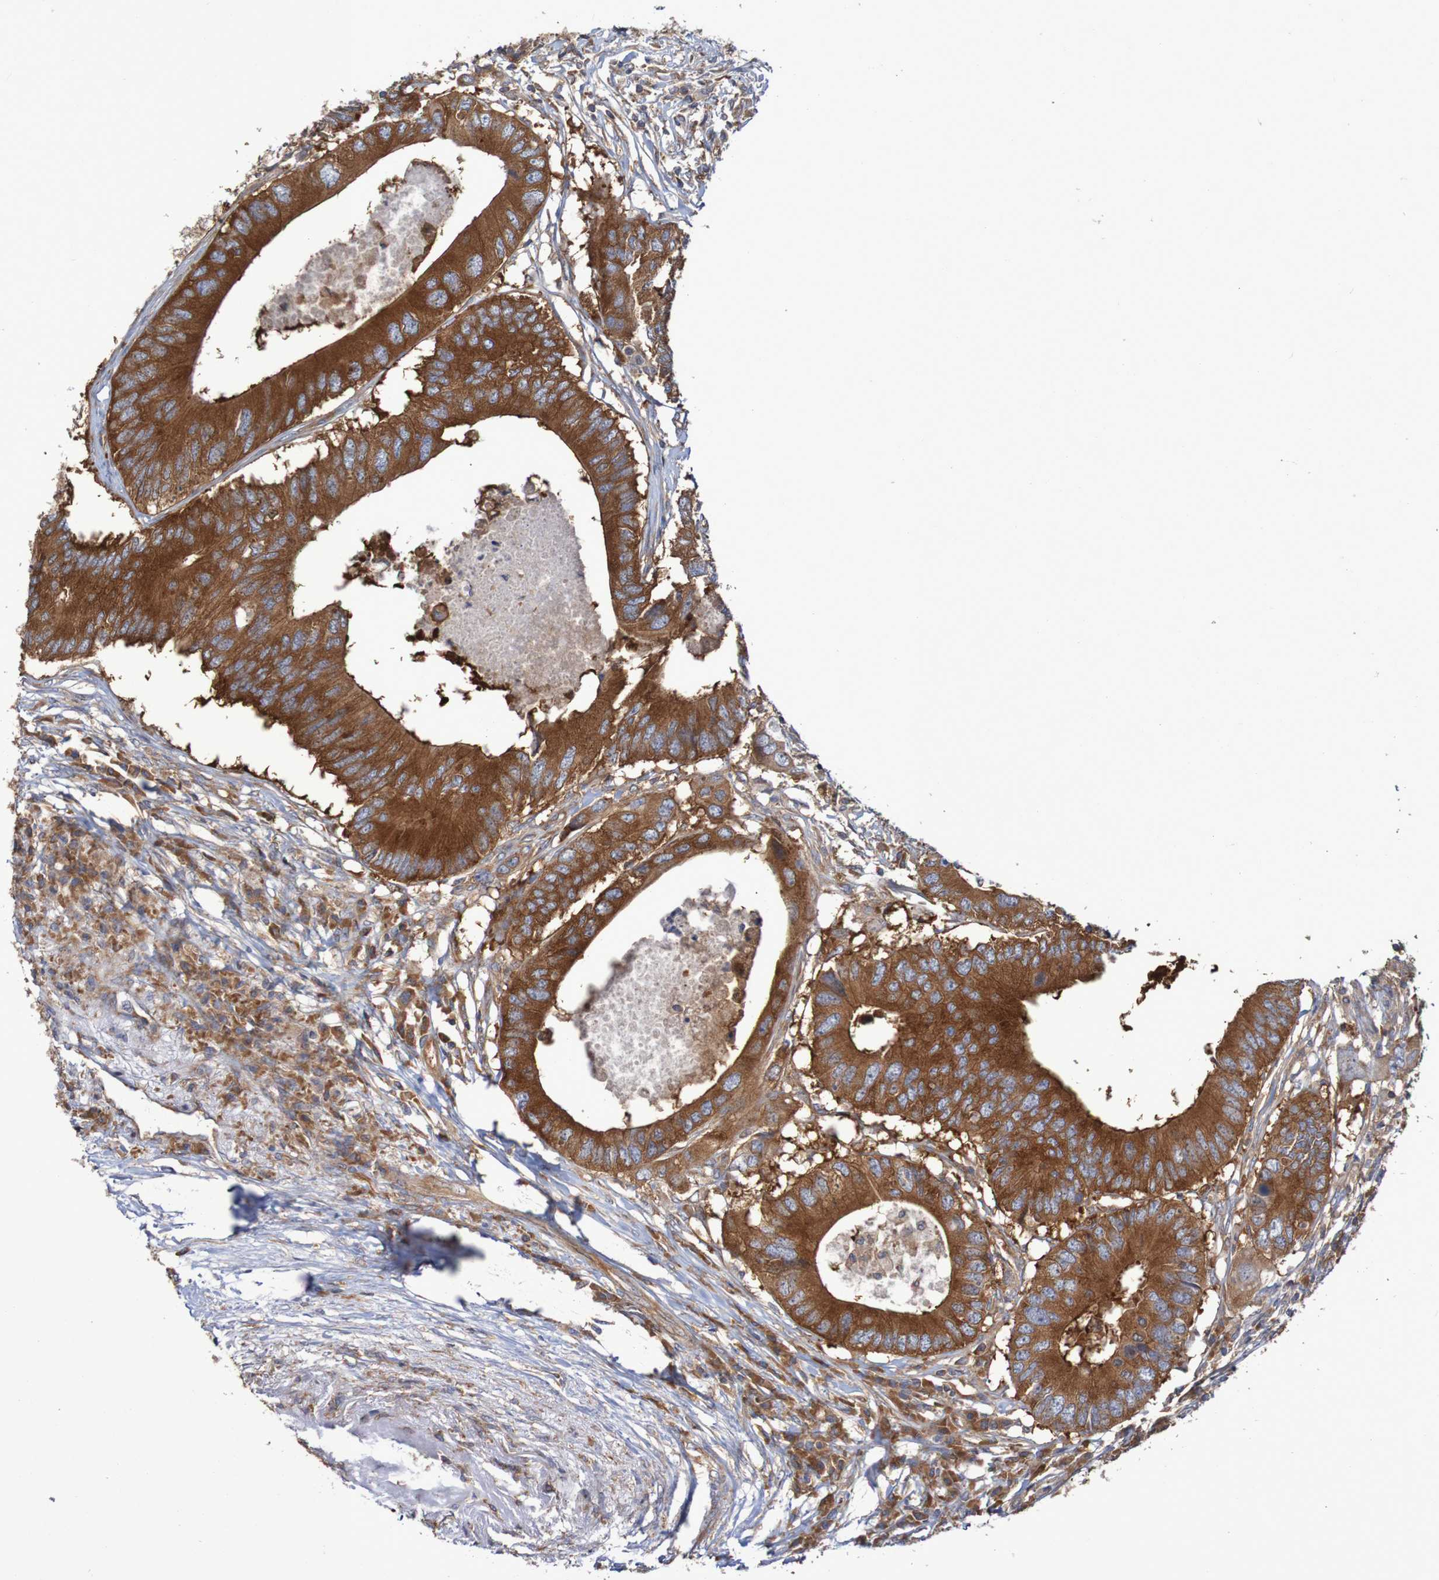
{"staining": {"intensity": "strong", "quantity": ">75%", "location": "cytoplasmic/membranous"}, "tissue": "colorectal cancer", "cell_type": "Tumor cells", "image_type": "cancer", "snomed": [{"axis": "morphology", "description": "Adenocarcinoma, NOS"}, {"axis": "topography", "description": "Colon"}], "caption": "Protein expression by IHC reveals strong cytoplasmic/membranous expression in about >75% of tumor cells in adenocarcinoma (colorectal). The staining was performed using DAB, with brown indicating positive protein expression. Nuclei are stained blue with hematoxylin.", "gene": "LRRC47", "patient": {"sex": "male", "age": 71}}